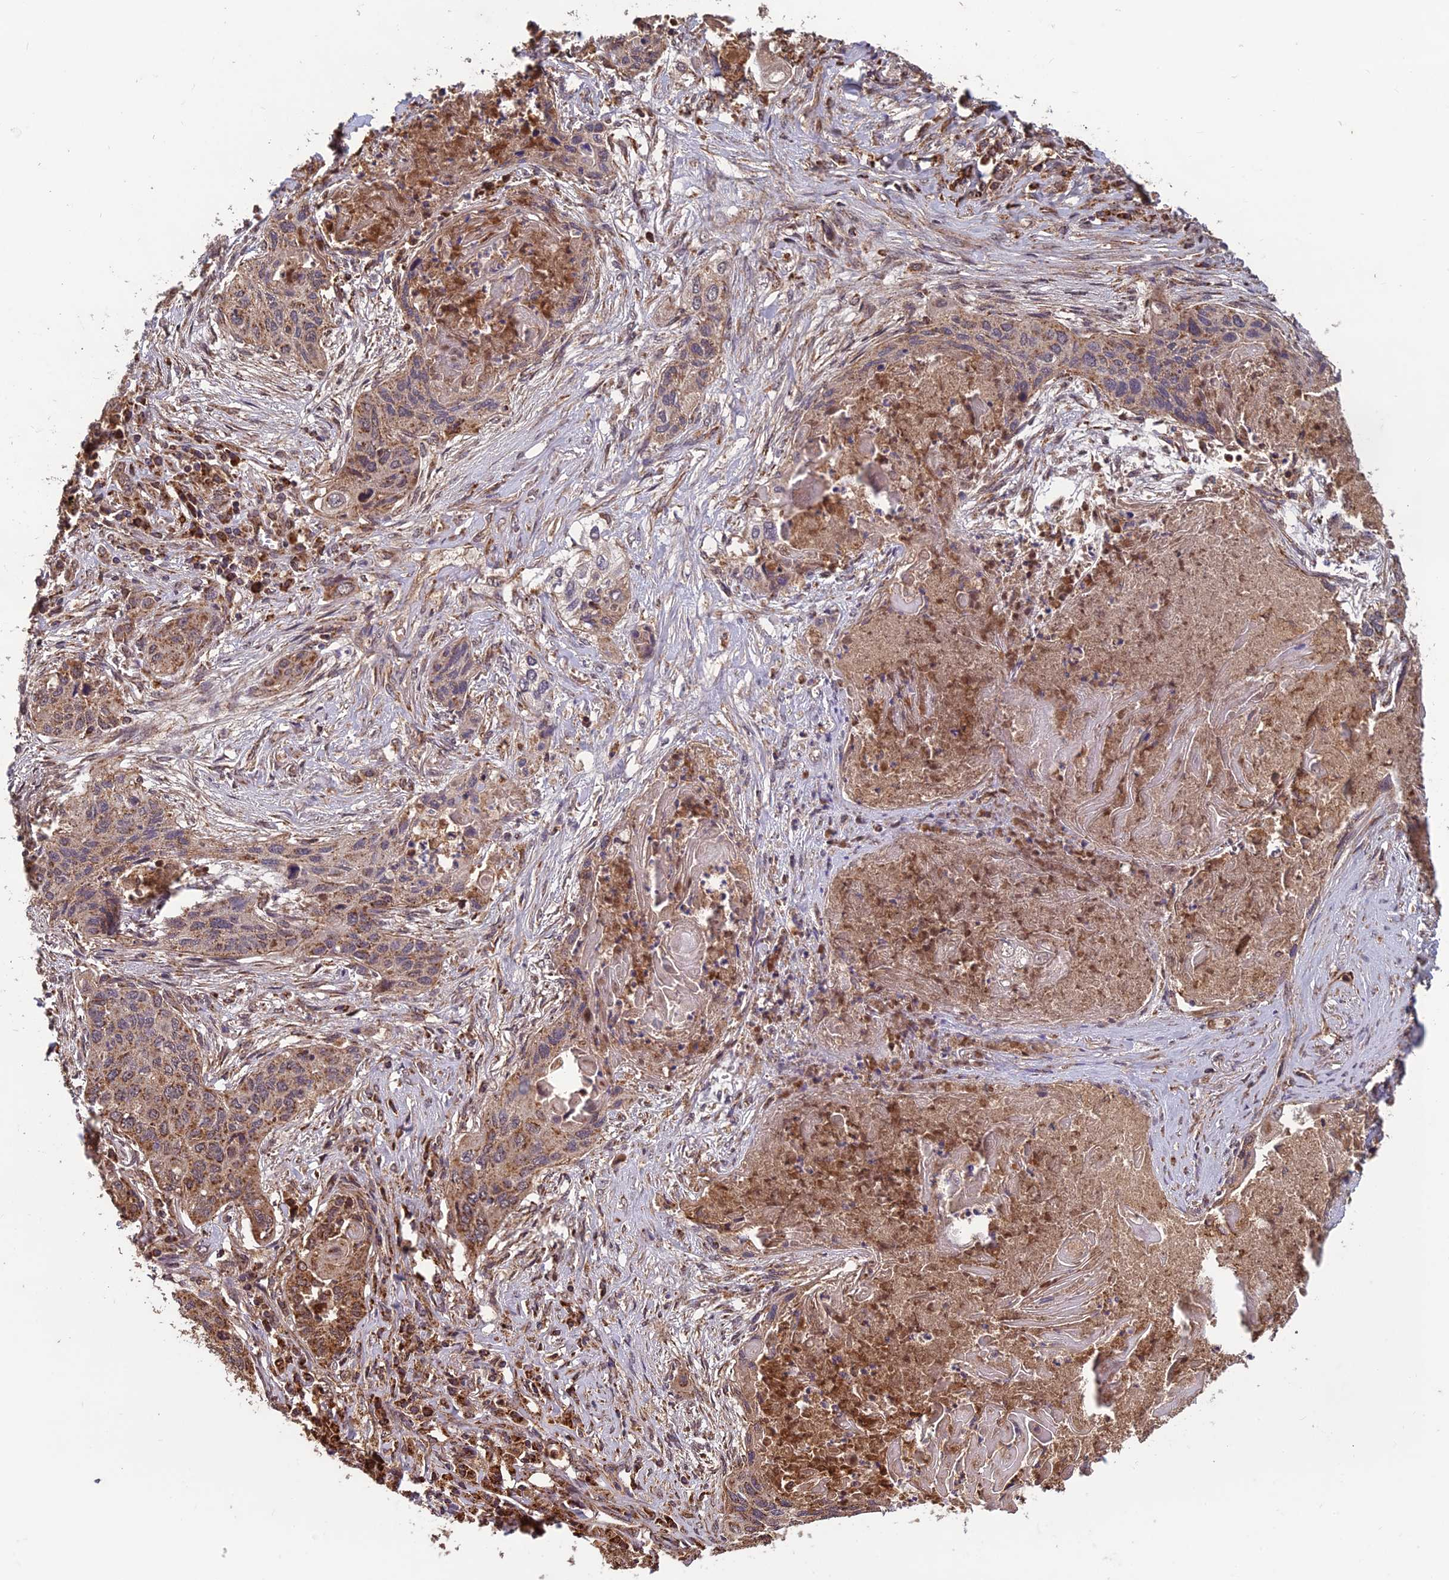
{"staining": {"intensity": "moderate", "quantity": ">75%", "location": "cytoplasmic/membranous"}, "tissue": "lung cancer", "cell_type": "Tumor cells", "image_type": "cancer", "snomed": [{"axis": "morphology", "description": "Squamous cell carcinoma, NOS"}, {"axis": "topography", "description": "Lung"}], "caption": "High-magnification brightfield microscopy of lung squamous cell carcinoma stained with DAB (3,3'-diaminobenzidine) (brown) and counterstained with hematoxylin (blue). tumor cells exhibit moderate cytoplasmic/membranous positivity is present in about>75% of cells. (Brightfield microscopy of DAB IHC at high magnification).", "gene": "CCDC15", "patient": {"sex": "female", "age": 63}}